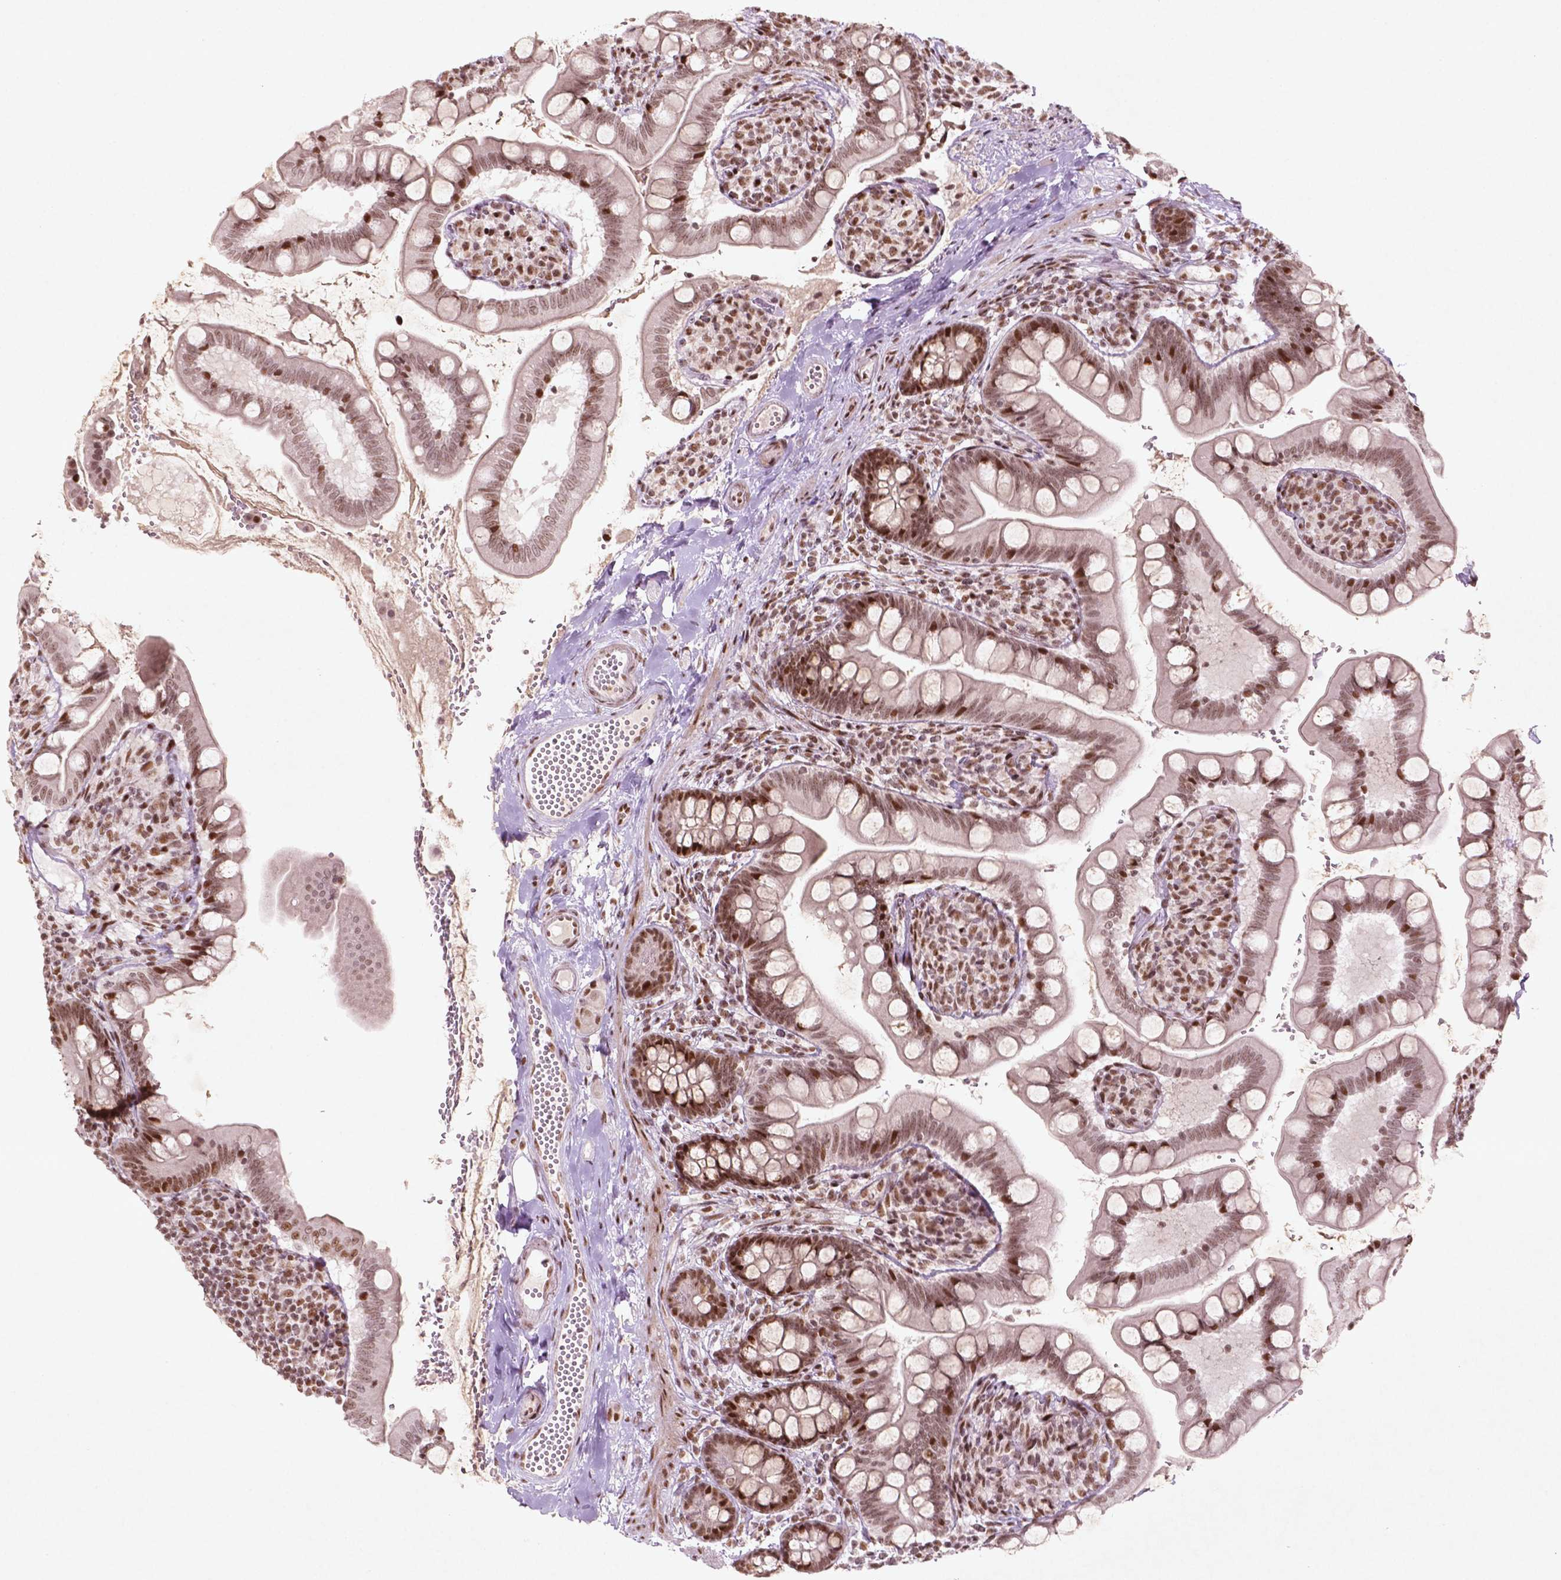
{"staining": {"intensity": "moderate", "quantity": ">75%", "location": "nuclear"}, "tissue": "small intestine", "cell_type": "Glandular cells", "image_type": "normal", "snomed": [{"axis": "morphology", "description": "Normal tissue, NOS"}, {"axis": "topography", "description": "Small intestine"}], "caption": "Protein staining of unremarkable small intestine shows moderate nuclear staining in about >75% of glandular cells. (DAB IHC, brown staining for protein, blue staining for nuclei).", "gene": "HMG20B", "patient": {"sex": "female", "age": 56}}